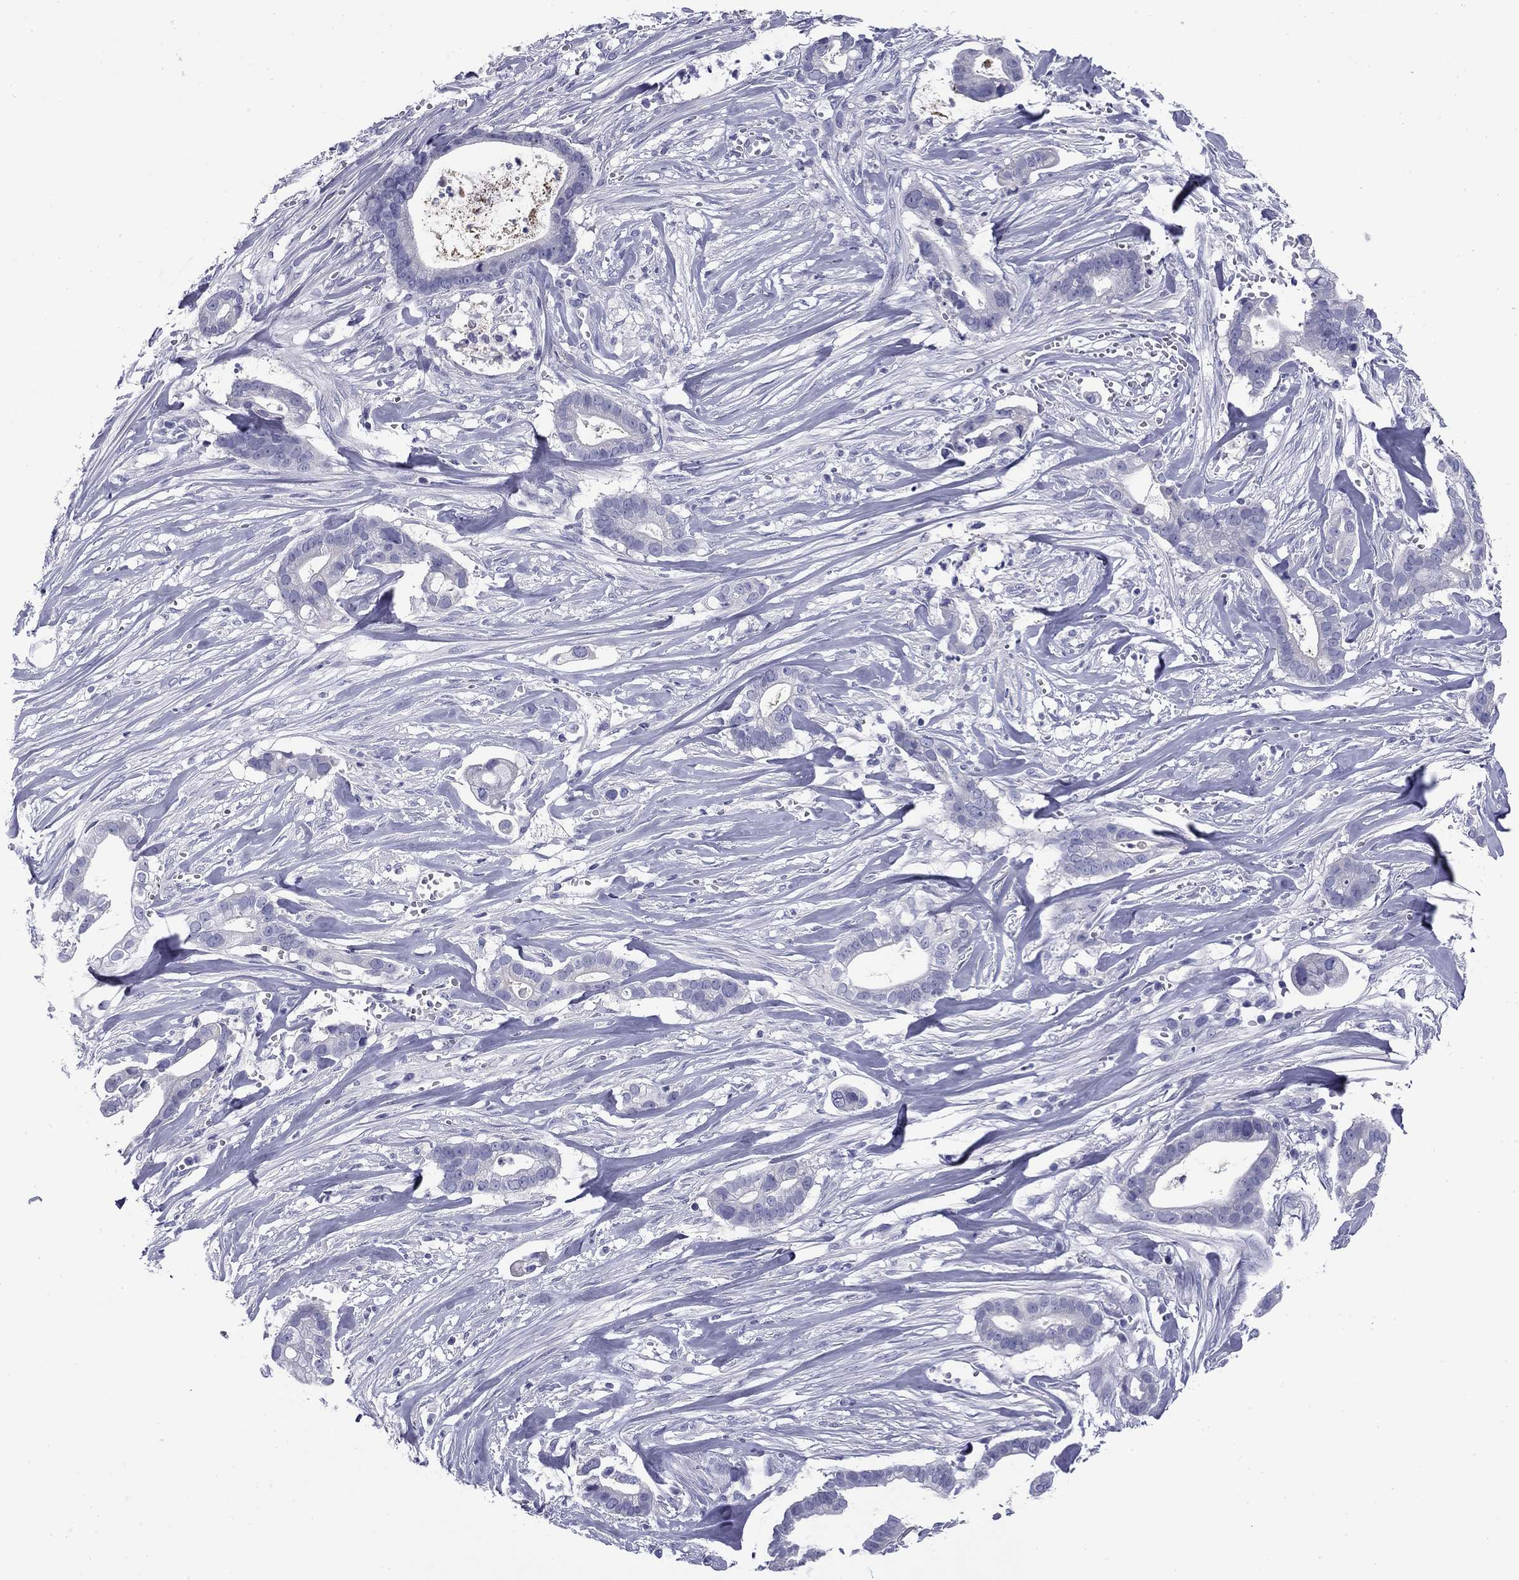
{"staining": {"intensity": "negative", "quantity": "none", "location": "none"}, "tissue": "pancreatic cancer", "cell_type": "Tumor cells", "image_type": "cancer", "snomed": [{"axis": "morphology", "description": "Adenocarcinoma, NOS"}, {"axis": "topography", "description": "Pancreas"}], "caption": "This is an immunohistochemistry (IHC) photomicrograph of human pancreatic cancer. There is no positivity in tumor cells.", "gene": "ABCC2", "patient": {"sex": "male", "age": 61}}